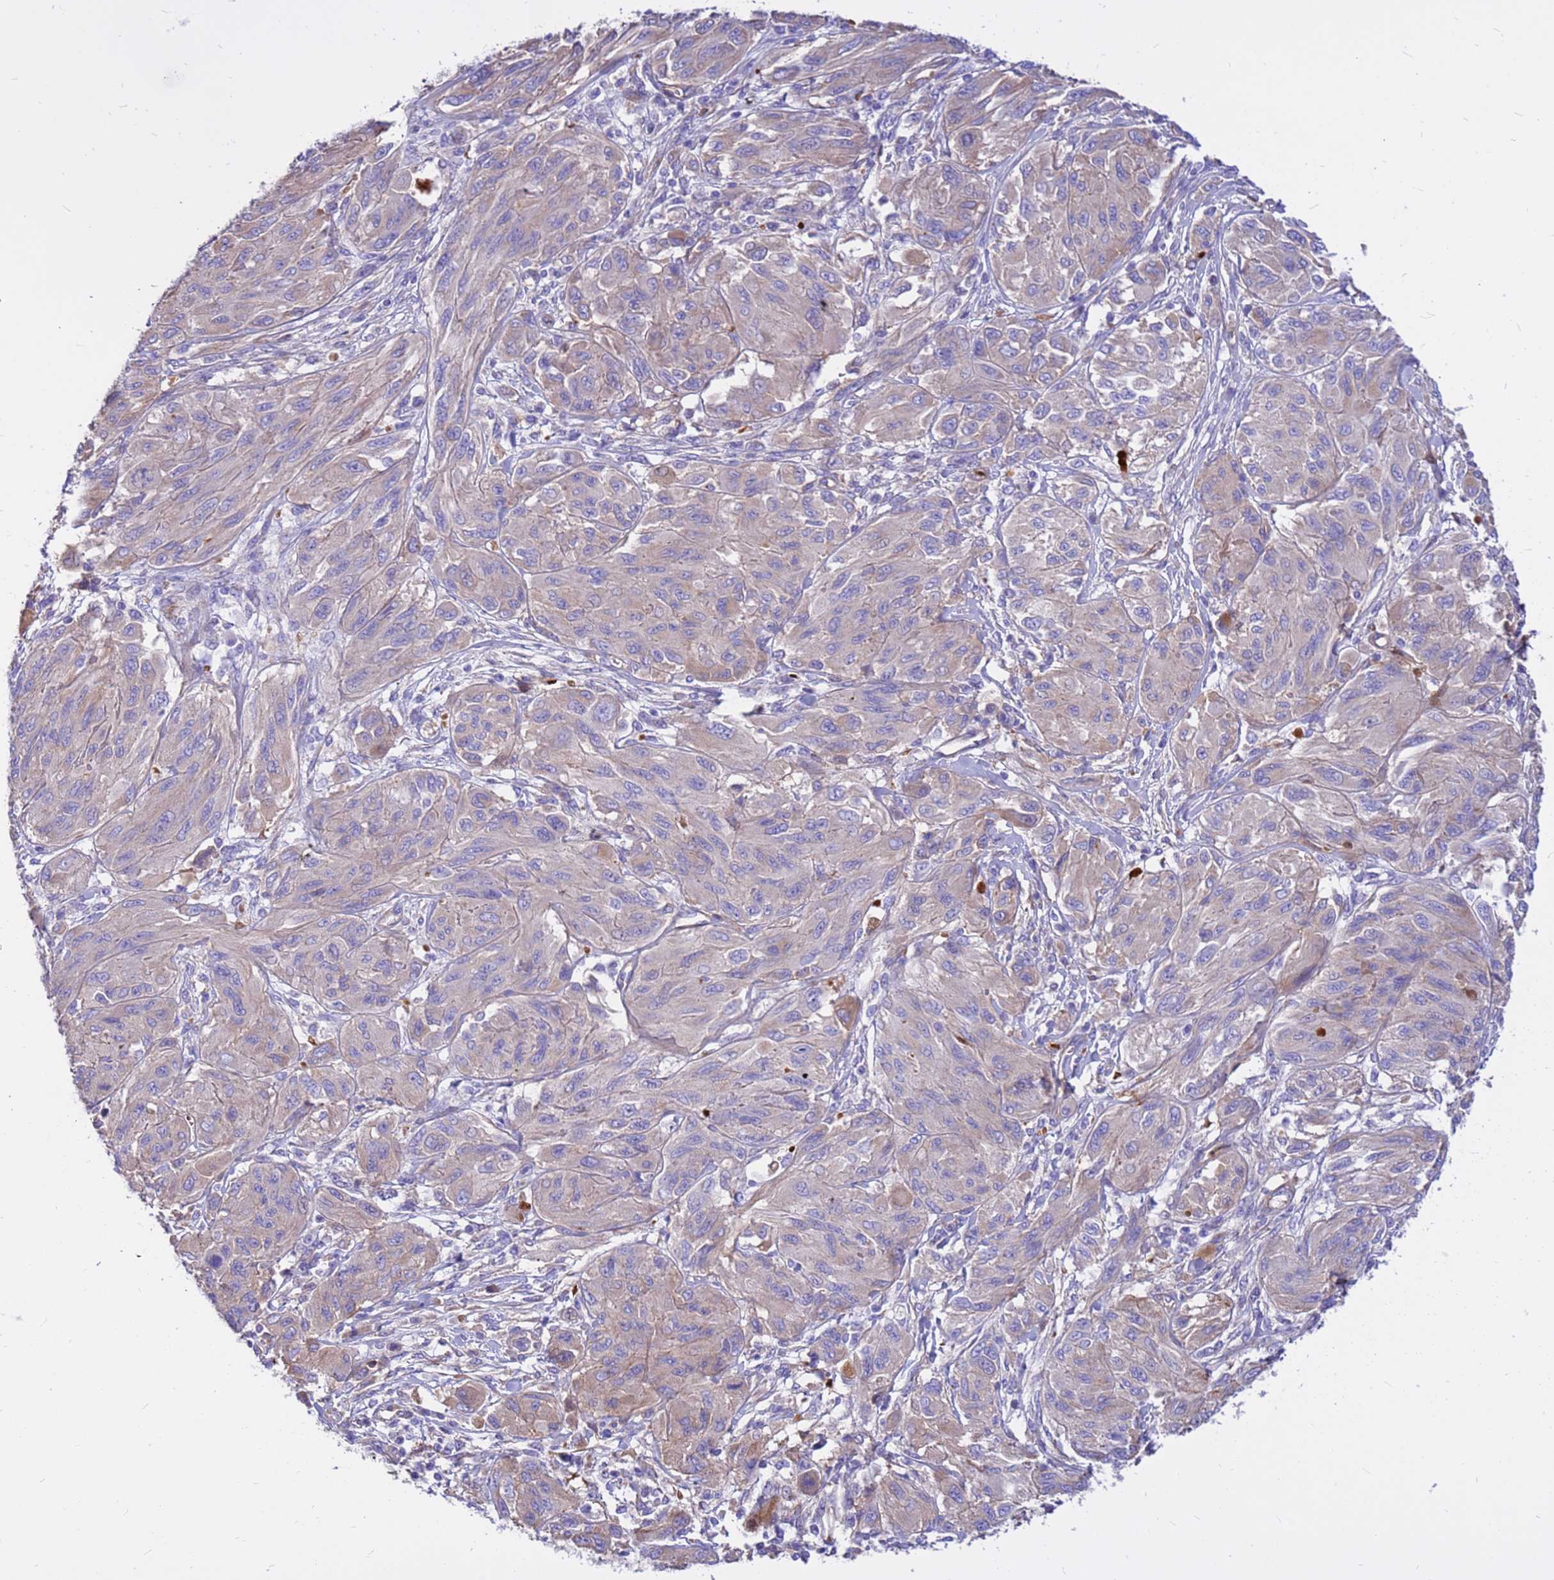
{"staining": {"intensity": "weak", "quantity": "25%-75%", "location": "cytoplasmic/membranous"}, "tissue": "melanoma", "cell_type": "Tumor cells", "image_type": "cancer", "snomed": [{"axis": "morphology", "description": "Malignant melanoma, NOS"}, {"axis": "topography", "description": "Skin"}], "caption": "Immunohistochemistry (IHC) of human malignant melanoma displays low levels of weak cytoplasmic/membranous expression in approximately 25%-75% of tumor cells.", "gene": "CRHBP", "patient": {"sex": "female", "age": 91}}